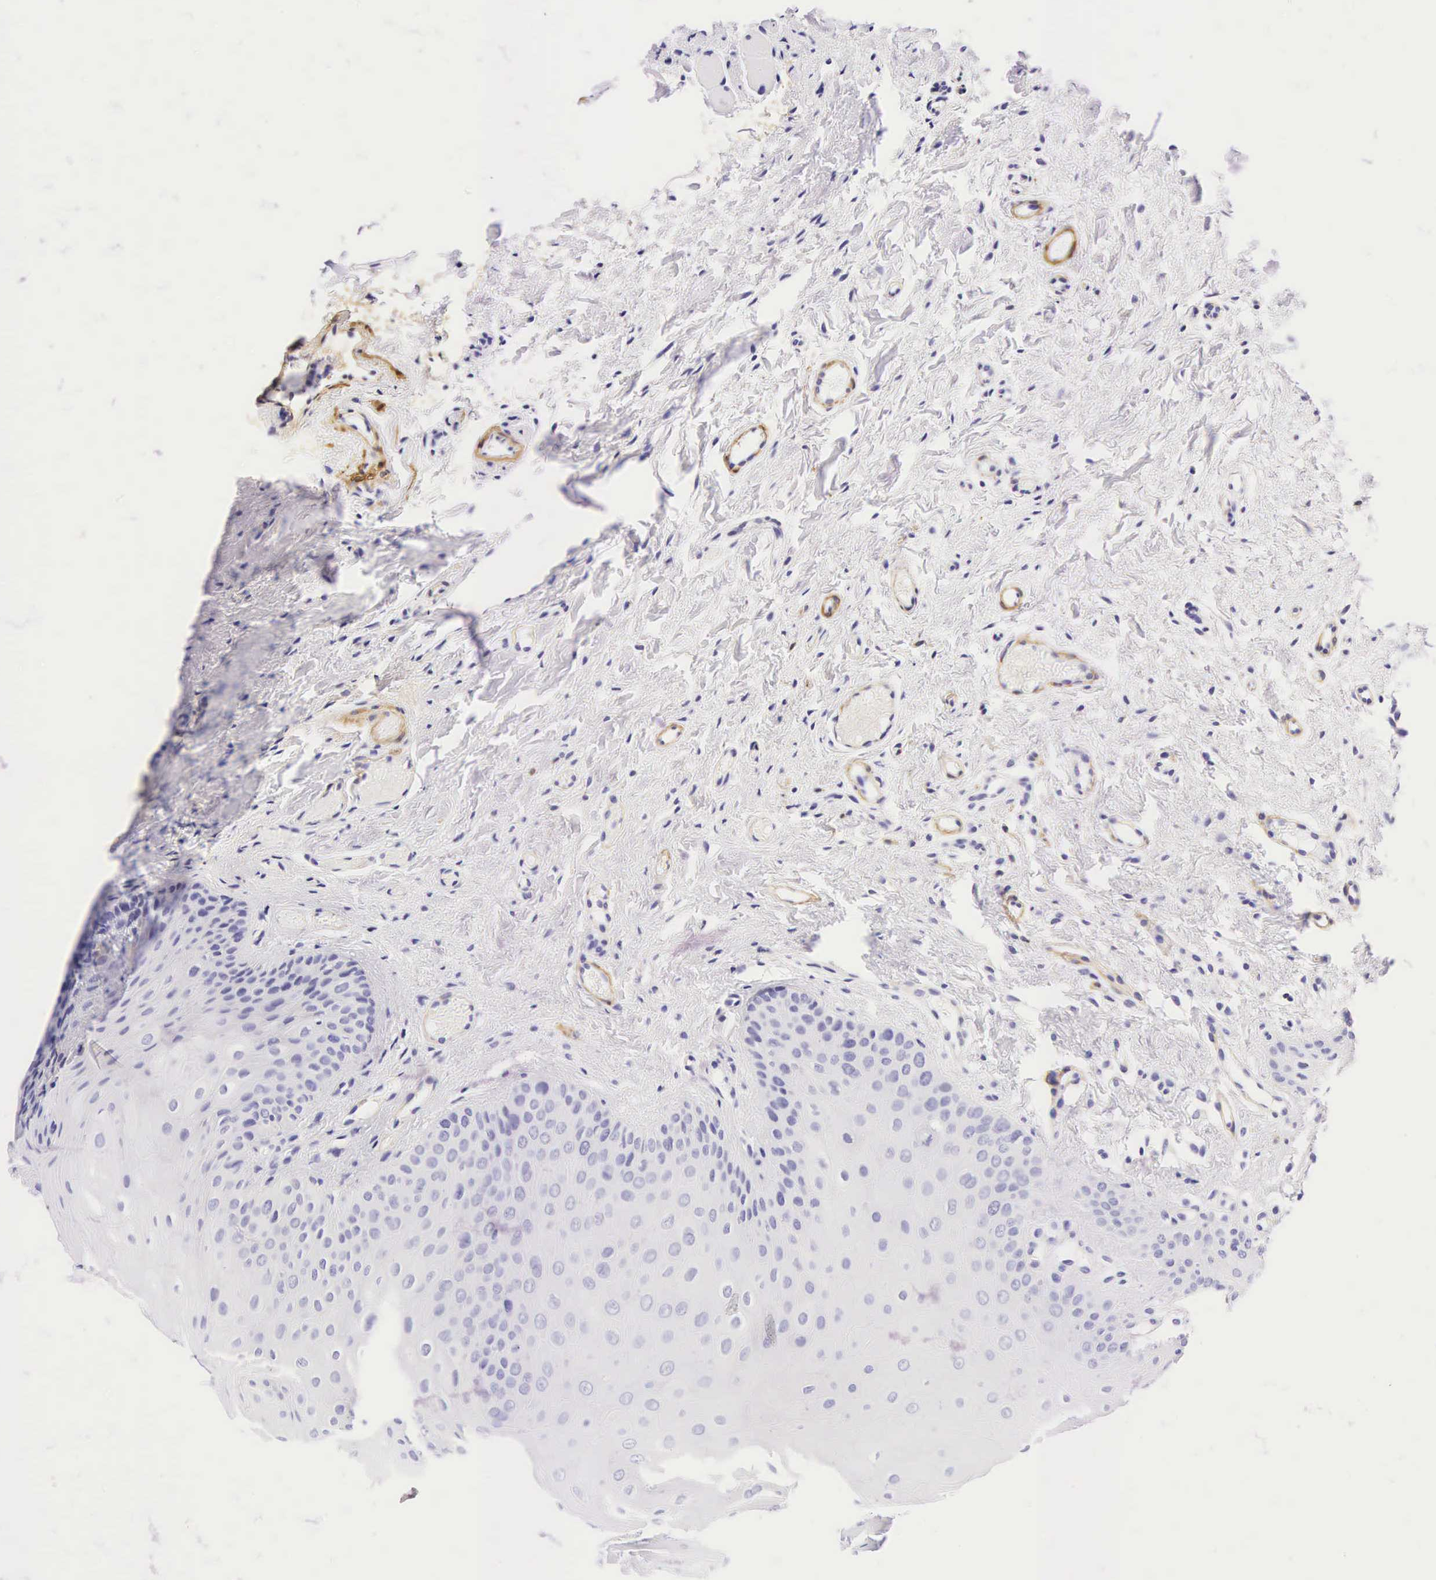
{"staining": {"intensity": "negative", "quantity": "none", "location": "none"}, "tissue": "oral mucosa", "cell_type": "Squamous epithelial cells", "image_type": "normal", "snomed": [{"axis": "morphology", "description": "Normal tissue, NOS"}, {"axis": "topography", "description": "Oral tissue"}], "caption": "A high-resolution image shows IHC staining of benign oral mucosa, which displays no significant positivity in squamous epithelial cells.", "gene": "CNN1", "patient": {"sex": "female", "age": 23}}